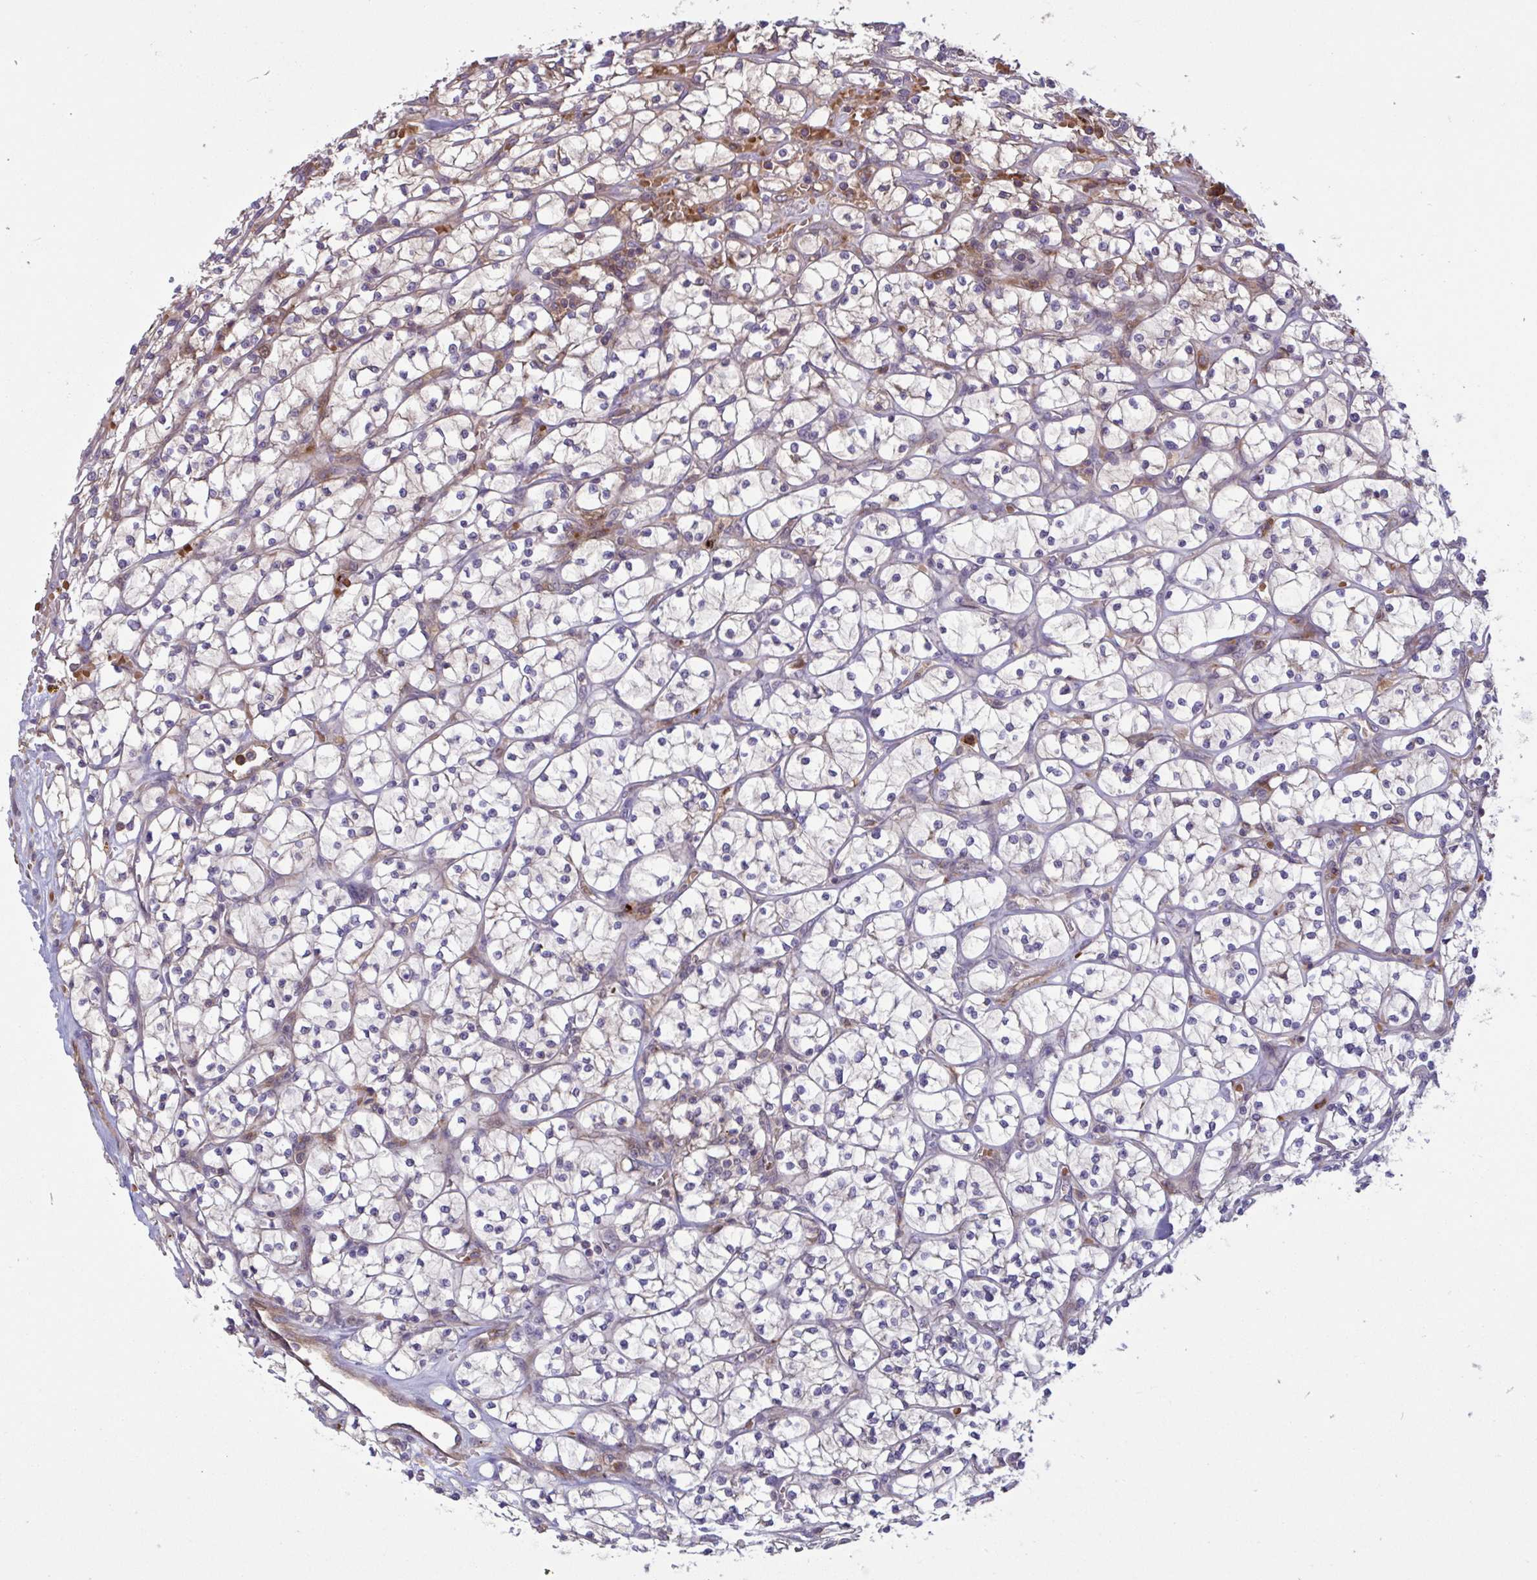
{"staining": {"intensity": "negative", "quantity": "none", "location": "none"}, "tissue": "renal cancer", "cell_type": "Tumor cells", "image_type": "cancer", "snomed": [{"axis": "morphology", "description": "Adenocarcinoma, NOS"}, {"axis": "topography", "description": "Kidney"}], "caption": "A high-resolution image shows IHC staining of renal cancer (adenocarcinoma), which reveals no significant positivity in tumor cells.", "gene": "IL1R1", "patient": {"sex": "female", "age": 64}}